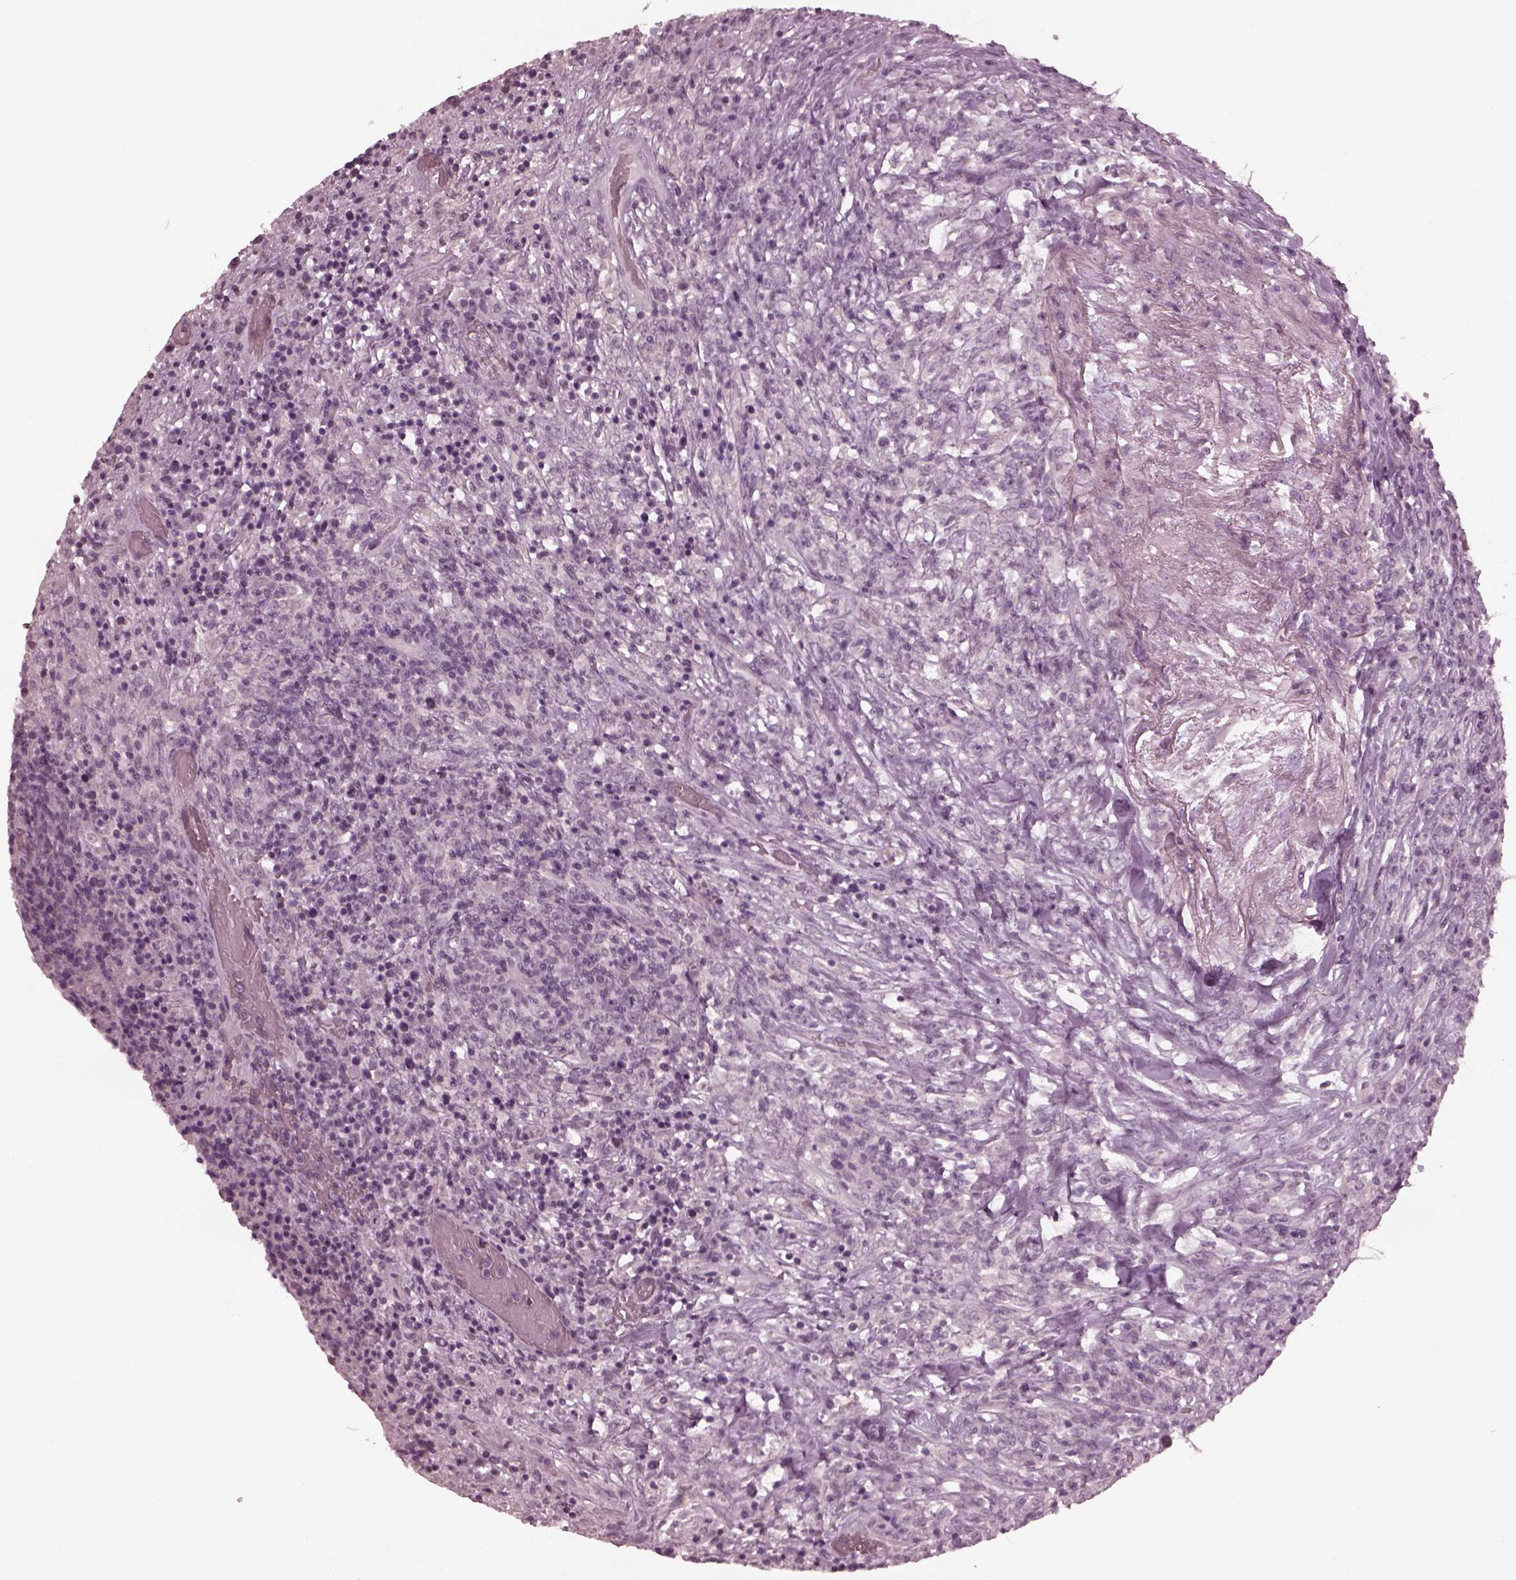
{"staining": {"intensity": "negative", "quantity": "none", "location": "none"}, "tissue": "lymphoma", "cell_type": "Tumor cells", "image_type": "cancer", "snomed": [{"axis": "morphology", "description": "Malignant lymphoma, non-Hodgkin's type, High grade"}, {"axis": "topography", "description": "Lung"}], "caption": "Histopathology image shows no protein expression in tumor cells of high-grade malignant lymphoma, non-Hodgkin's type tissue.", "gene": "CCDC170", "patient": {"sex": "male", "age": 79}}